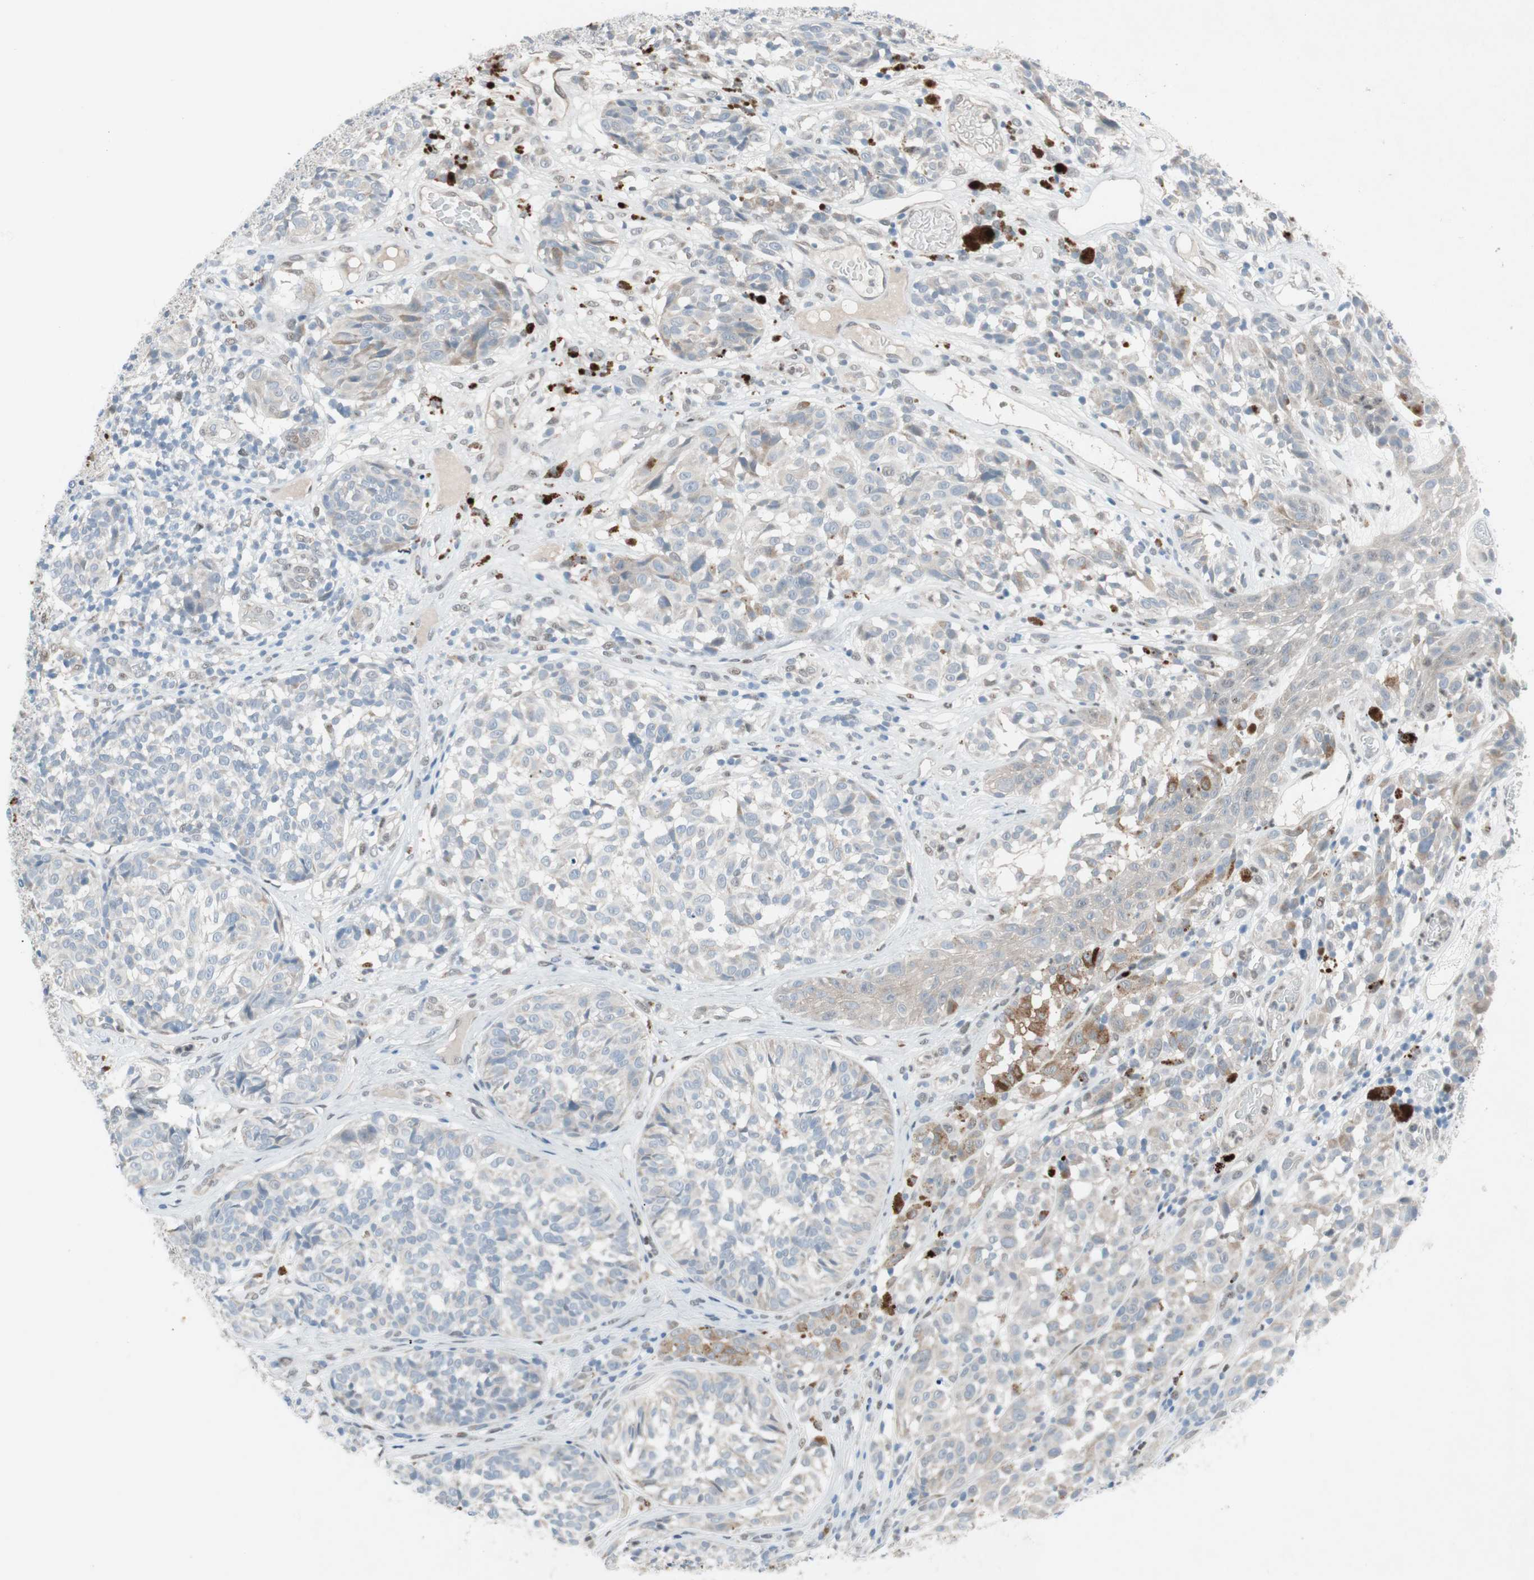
{"staining": {"intensity": "moderate", "quantity": "<25%", "location": "cytoplasmic/membranous"}, "tissue": "melanoma", "cell_type": "Tumor cells", "image_type": "cancer", "snomed": [{"axis": "morphology", "description": "Malignant melanoma, NOS"}, {"axis": "topography", "description": "Skin"}], "caption": "DAB immunohistochemical staining of melanoma displays moderate cytoplasmic/membranous protein expression in approximately <25% of tumor cells. (IHC, brightfield microscopy, high magnification).", "gene": "CAND2", "patient": {"sex": "female", "age": 46}}